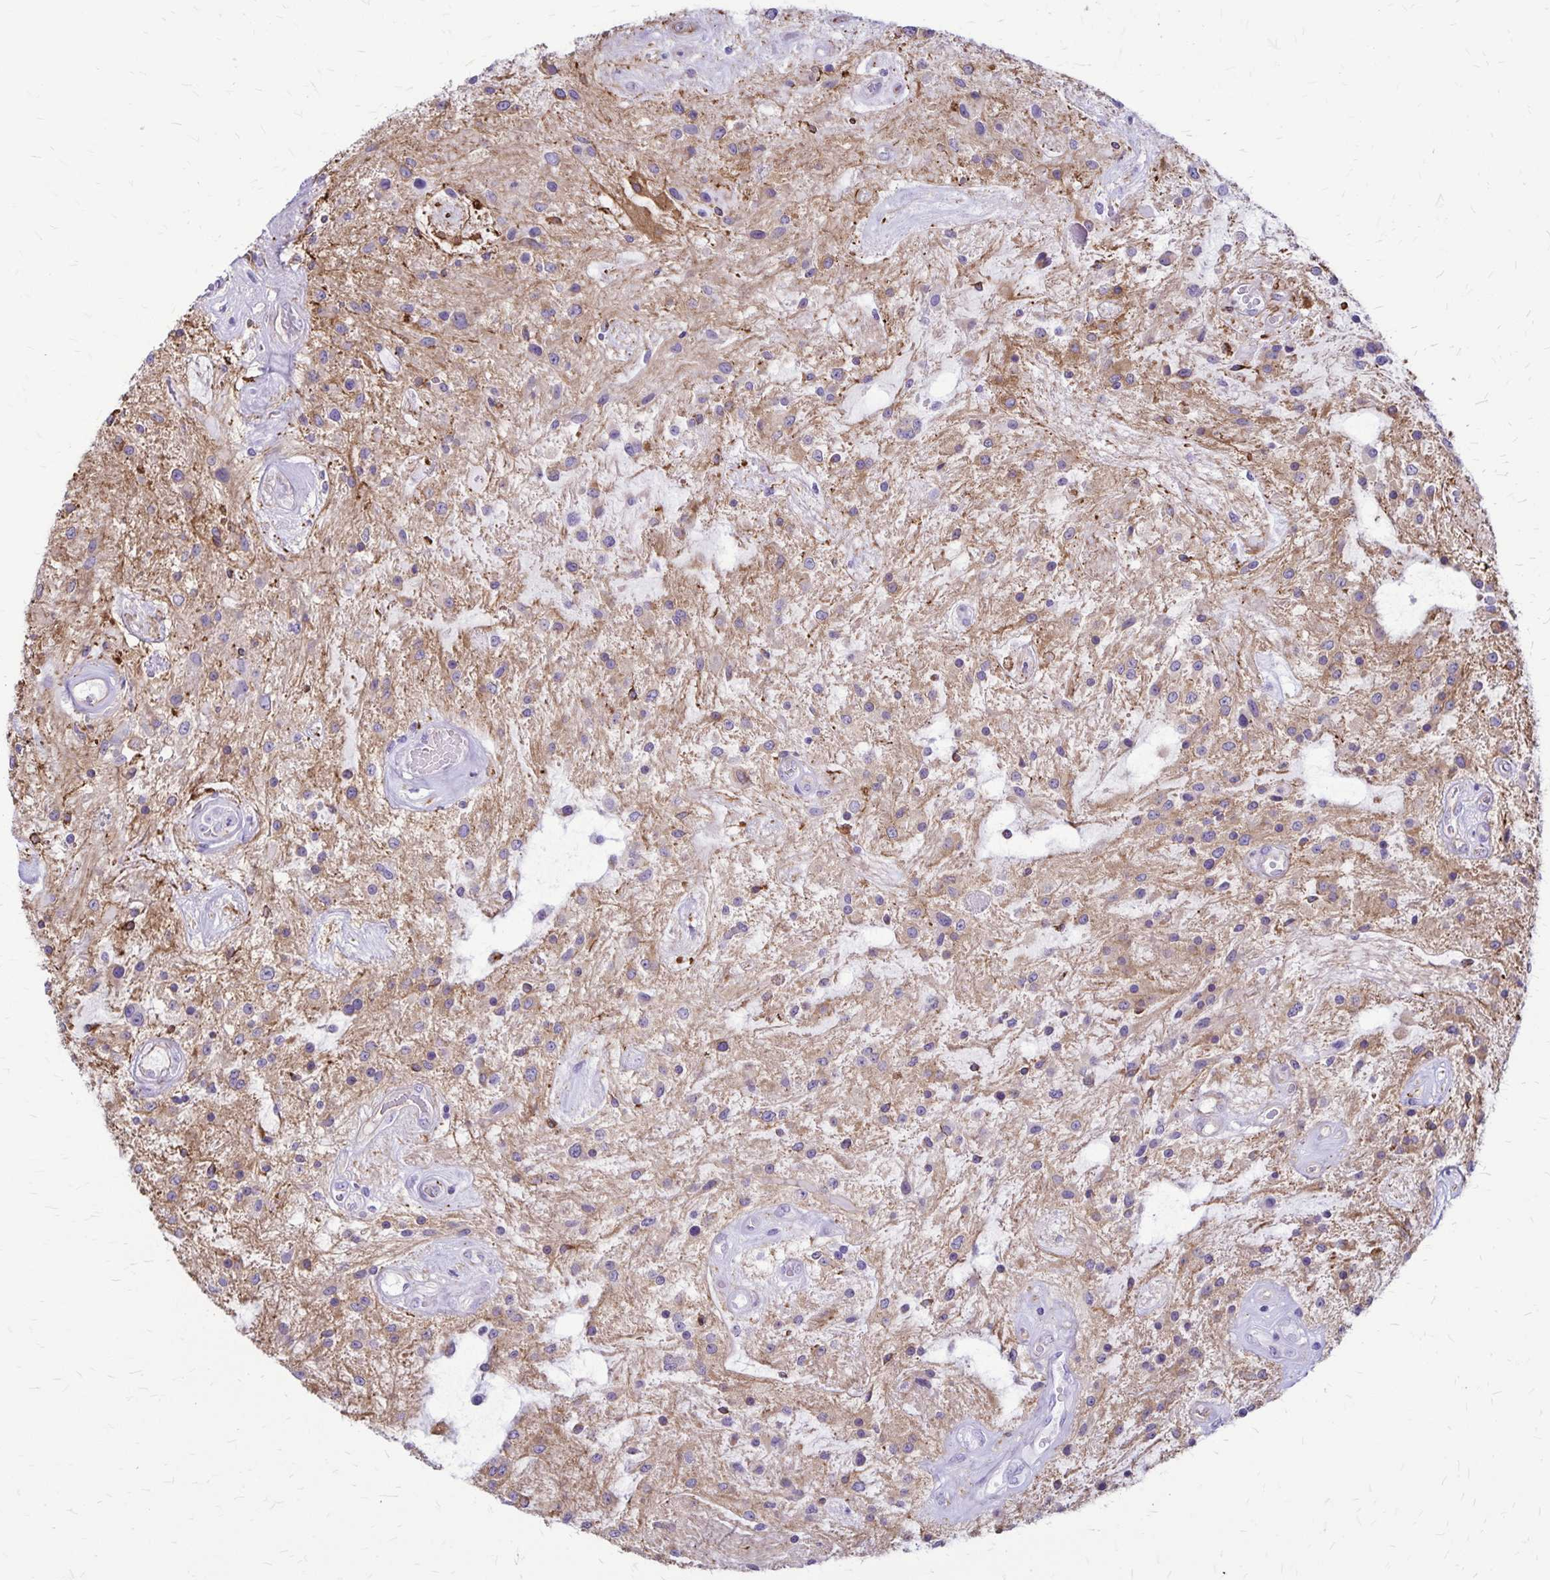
{"staining": {"intensity": "negative", "quantity": "none", "location": "none"}, "tissue": "glioma", "cell_type": "Tumor cells", "image_type": "cancer", "snomed": [{"axis": "morphology", "description": "Glioma, malignant, Low grade"}, {"axis": "topography", "description": "Cerebellum"}], "caption": "Immunohistochemistry of glioma demonstrates no staining in tumor cells.", "gene": "RTN1", "patient": {"sex": "female", "age": 14}}